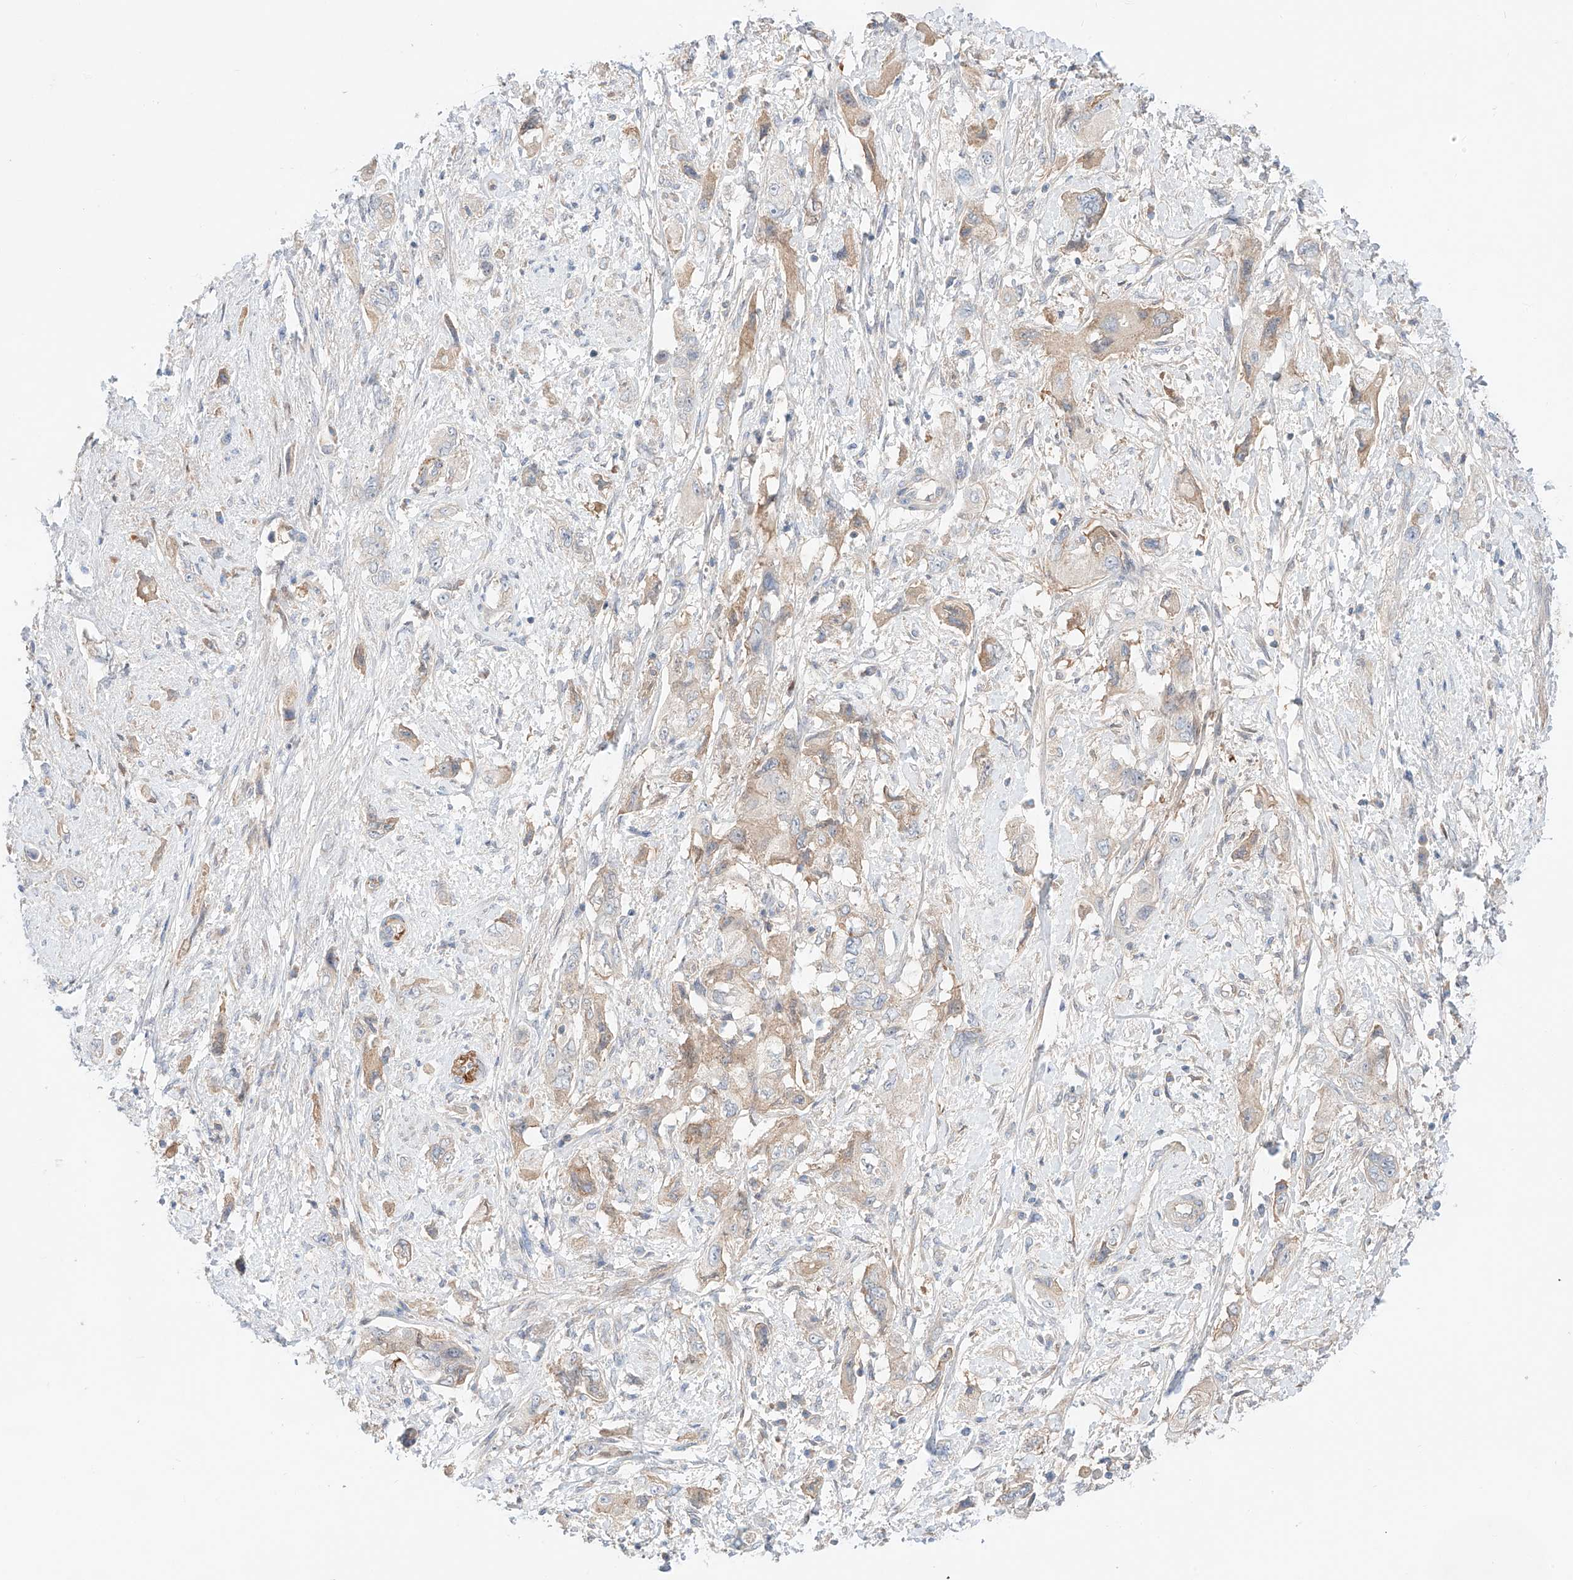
{"staining": {"intensity": "weak", "quantity": ">75%", "location": "cytoplasmic/membranous"}, "tissue": "pancreatic cancer", "cell_type": "Tumor cells", "image_type": "cancer", "snomed": [{"axis": "morphology", "description": "Adenocarcinoma, NOS"}, {"axis": "topography", "description": "Pancreas"}], "caption": "Immunohistochemistry (IHC) micrograph of pancreatic adenocarcinoma stained for a protein (brown), which shows low levels of weak cytoplasmic/membranous expression in about >75% of tumor cells.", "gene": "PGGT1B", "patient": {"sex": "female", "age": 73}}